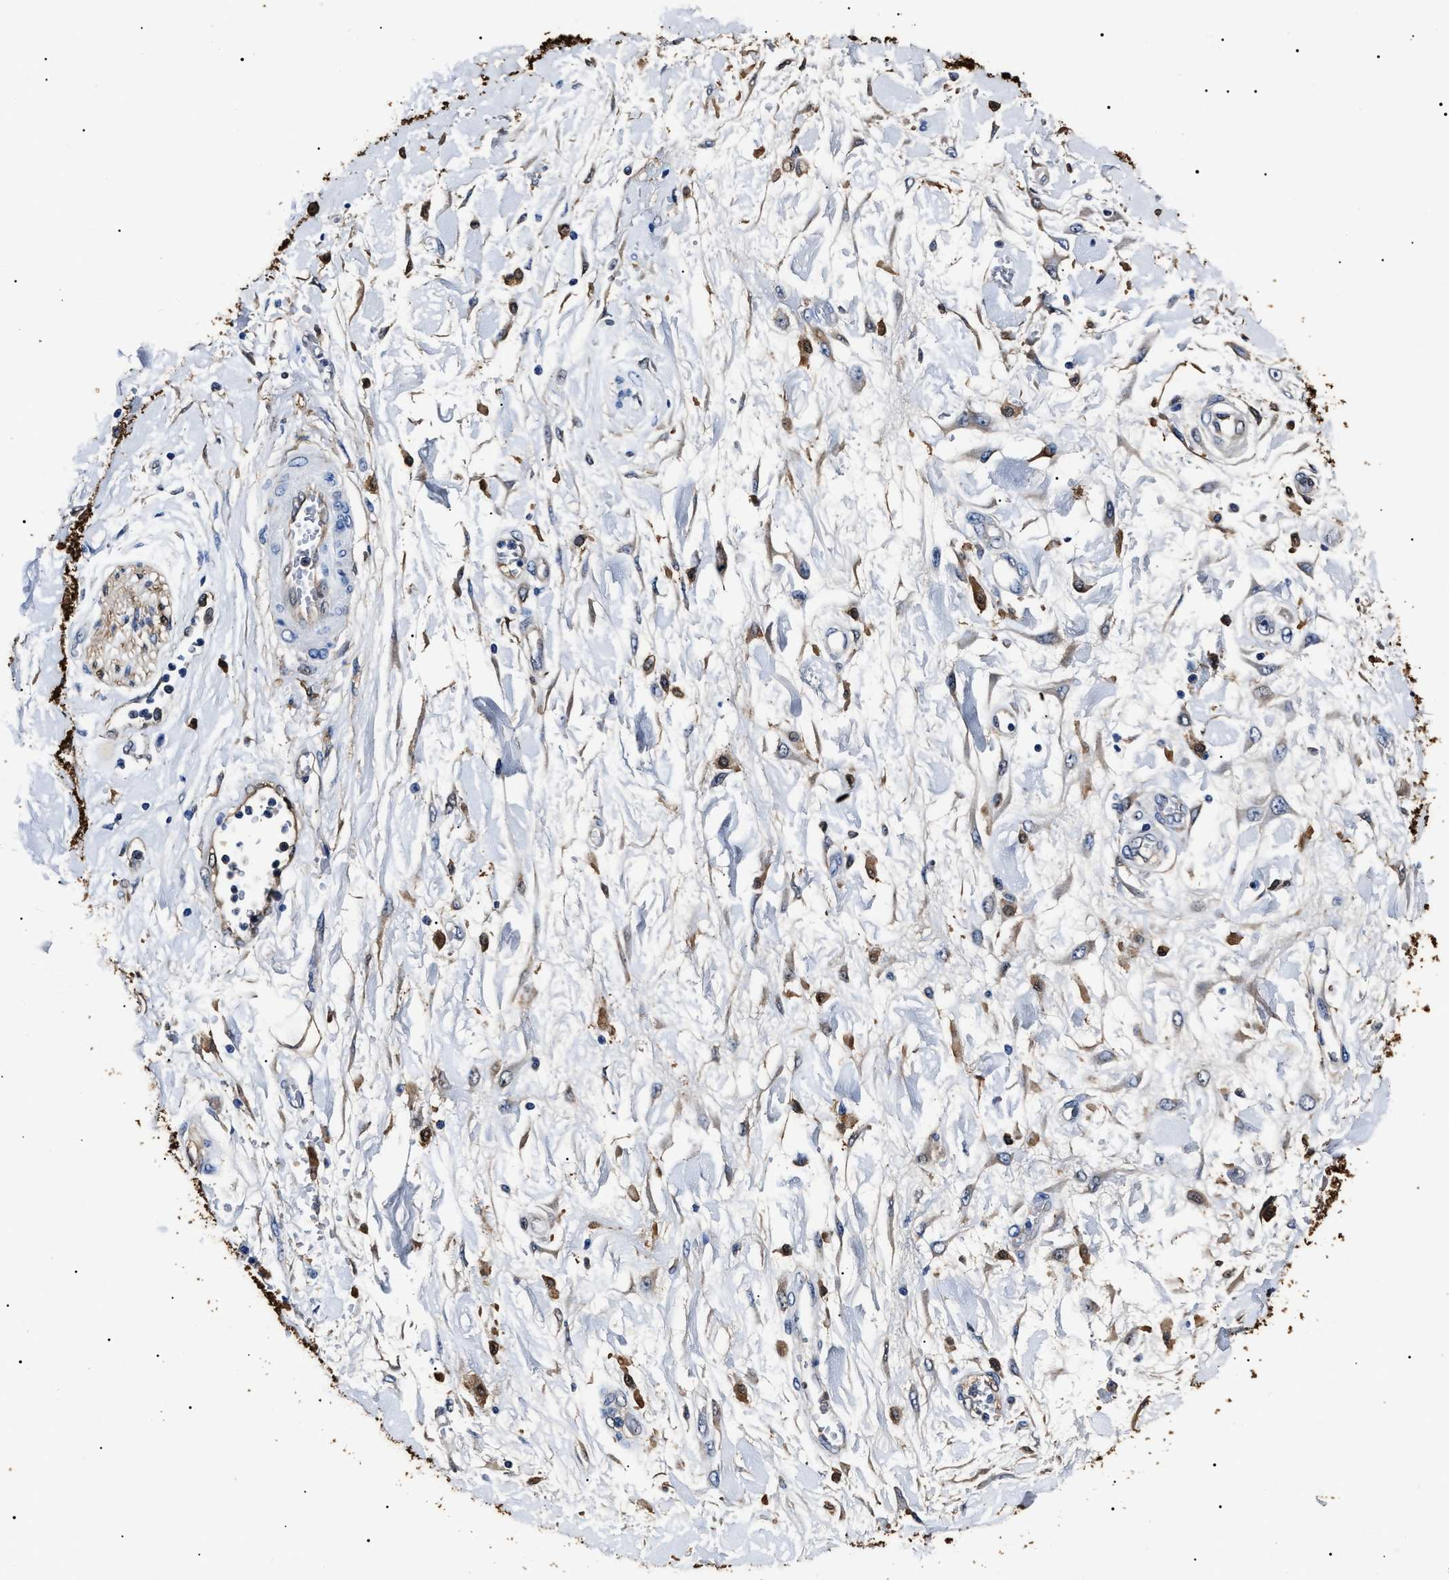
{"staining": {"intensity": "negative", "quantity": "none", "location": "none"}, "tissue": "pancreatic cancer", "cell_type": "Tumor cells", "image_type": "cancer", "snomed": [{"axis": "morphology", "description": "Adenocarcinoma, NOS"}, {"axis": "topography", "description": "Pancreas"}], "caption": "High magnification brightfield microscopy of pancreatic cancer stained with DAB (brown) and counterstained with hematoxylin (blue): tumor cells show no significant positivity.", "gene": "ALDH1A1", "patient": {"sex": "female", "age": 70}}